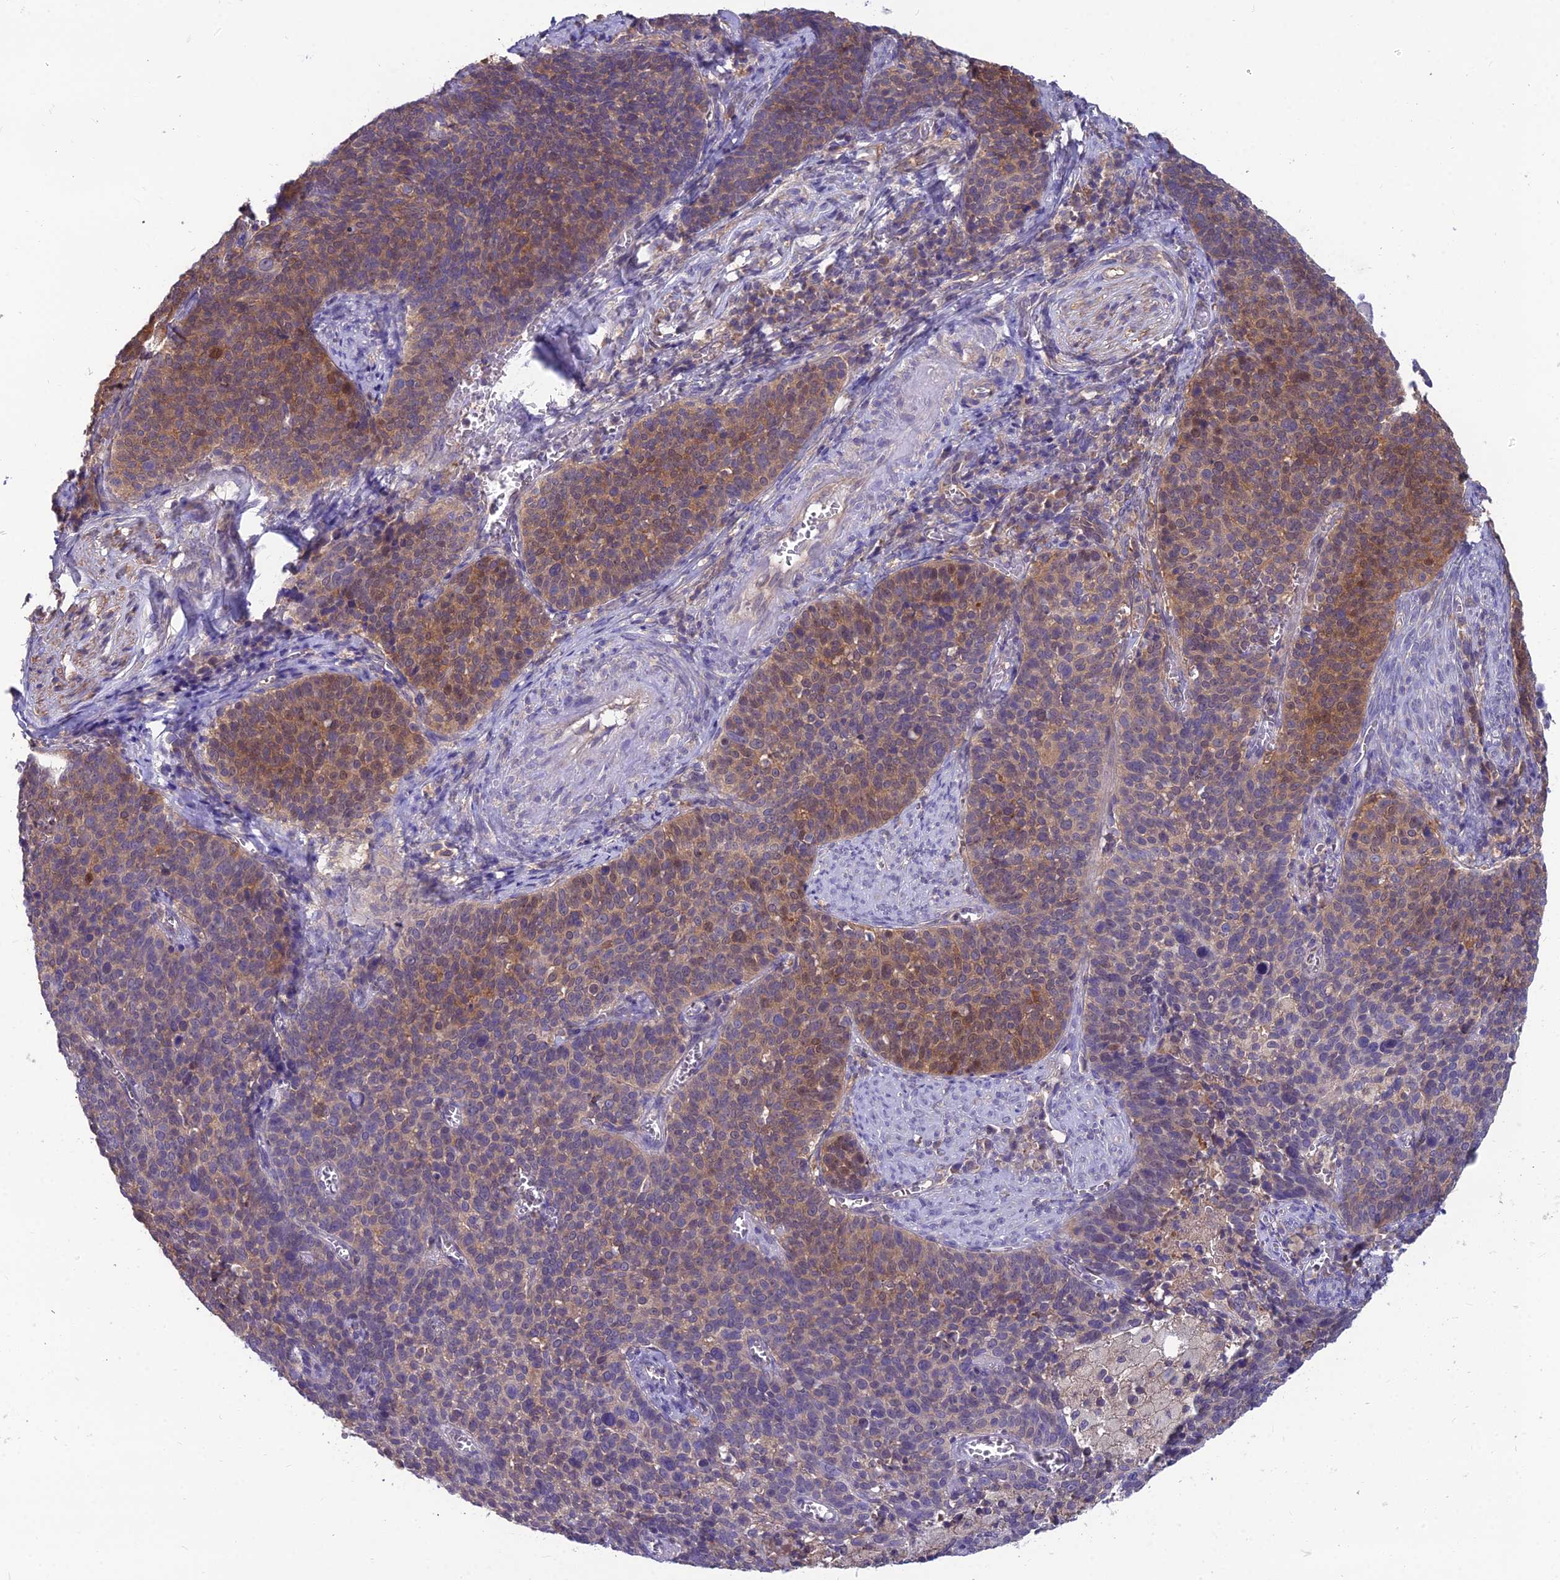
{"staining": {"intensity": "moderate", "quantity": "25%-75%", "location": "cytoplasmic/membranous"}, "tissue": "cervical cancer", "cell_type": "Tumor cells", "image_type": "cancer", "snomed": [{"axis": "morphology", "description": "Normal tissue, NOS"}, {"axis": "morphology", "description": "Squamous cell carcinoma, NOS"}, {"axis": "topography", "description": "Cervix"}], "caption": "Protein expression analysis of human cervical cancer (squamous cell carcinoma) reveals moderate cytoplasmic/membranous positivity in about 25%-75% of tumor cells.", "gene": "MVD", "patient": {"sex": "female", "age": 39}}